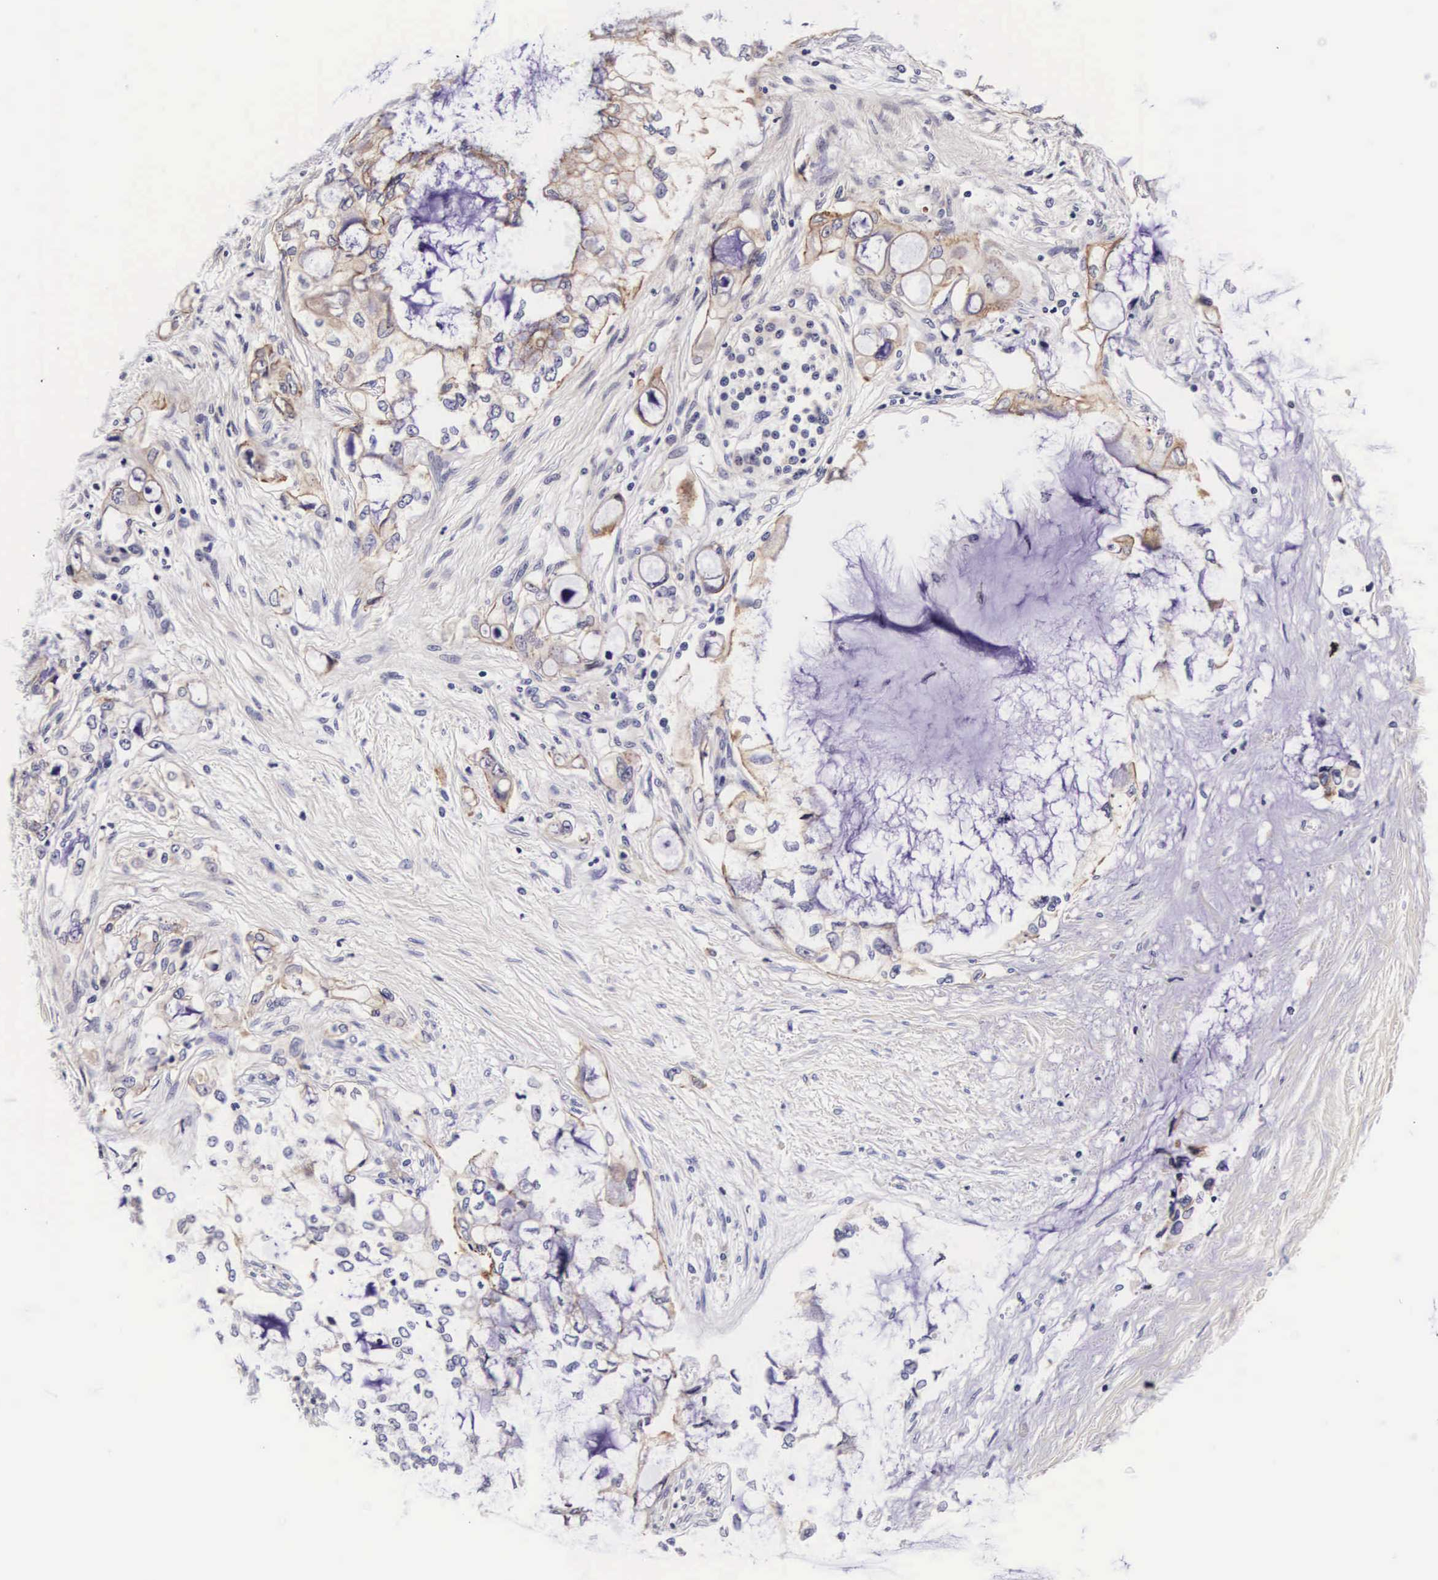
{"staining": {"intensity": "moderate", "quantity": "25%-75%", "location": "cytoplasmic/membranous"}, "tissue": "pancreatic cancer", "cell_type": "Tumor cells", "image_type": "cancer", "snomed": [{"axis": "morphology", "description": "Adenocarcinoma, NOS"}, {"axis": "topography", "description": "Pancreas"}], "caption": "This image demonstrates immunohistochemistry (IHC) staining of human pancreatic cancer, with medium moderate cytoplasmic/membranous staining in approximately 25%-75% of tumor cells.", "gene": "PHETA2", "patient": {"sex": "female", "age": 70}}